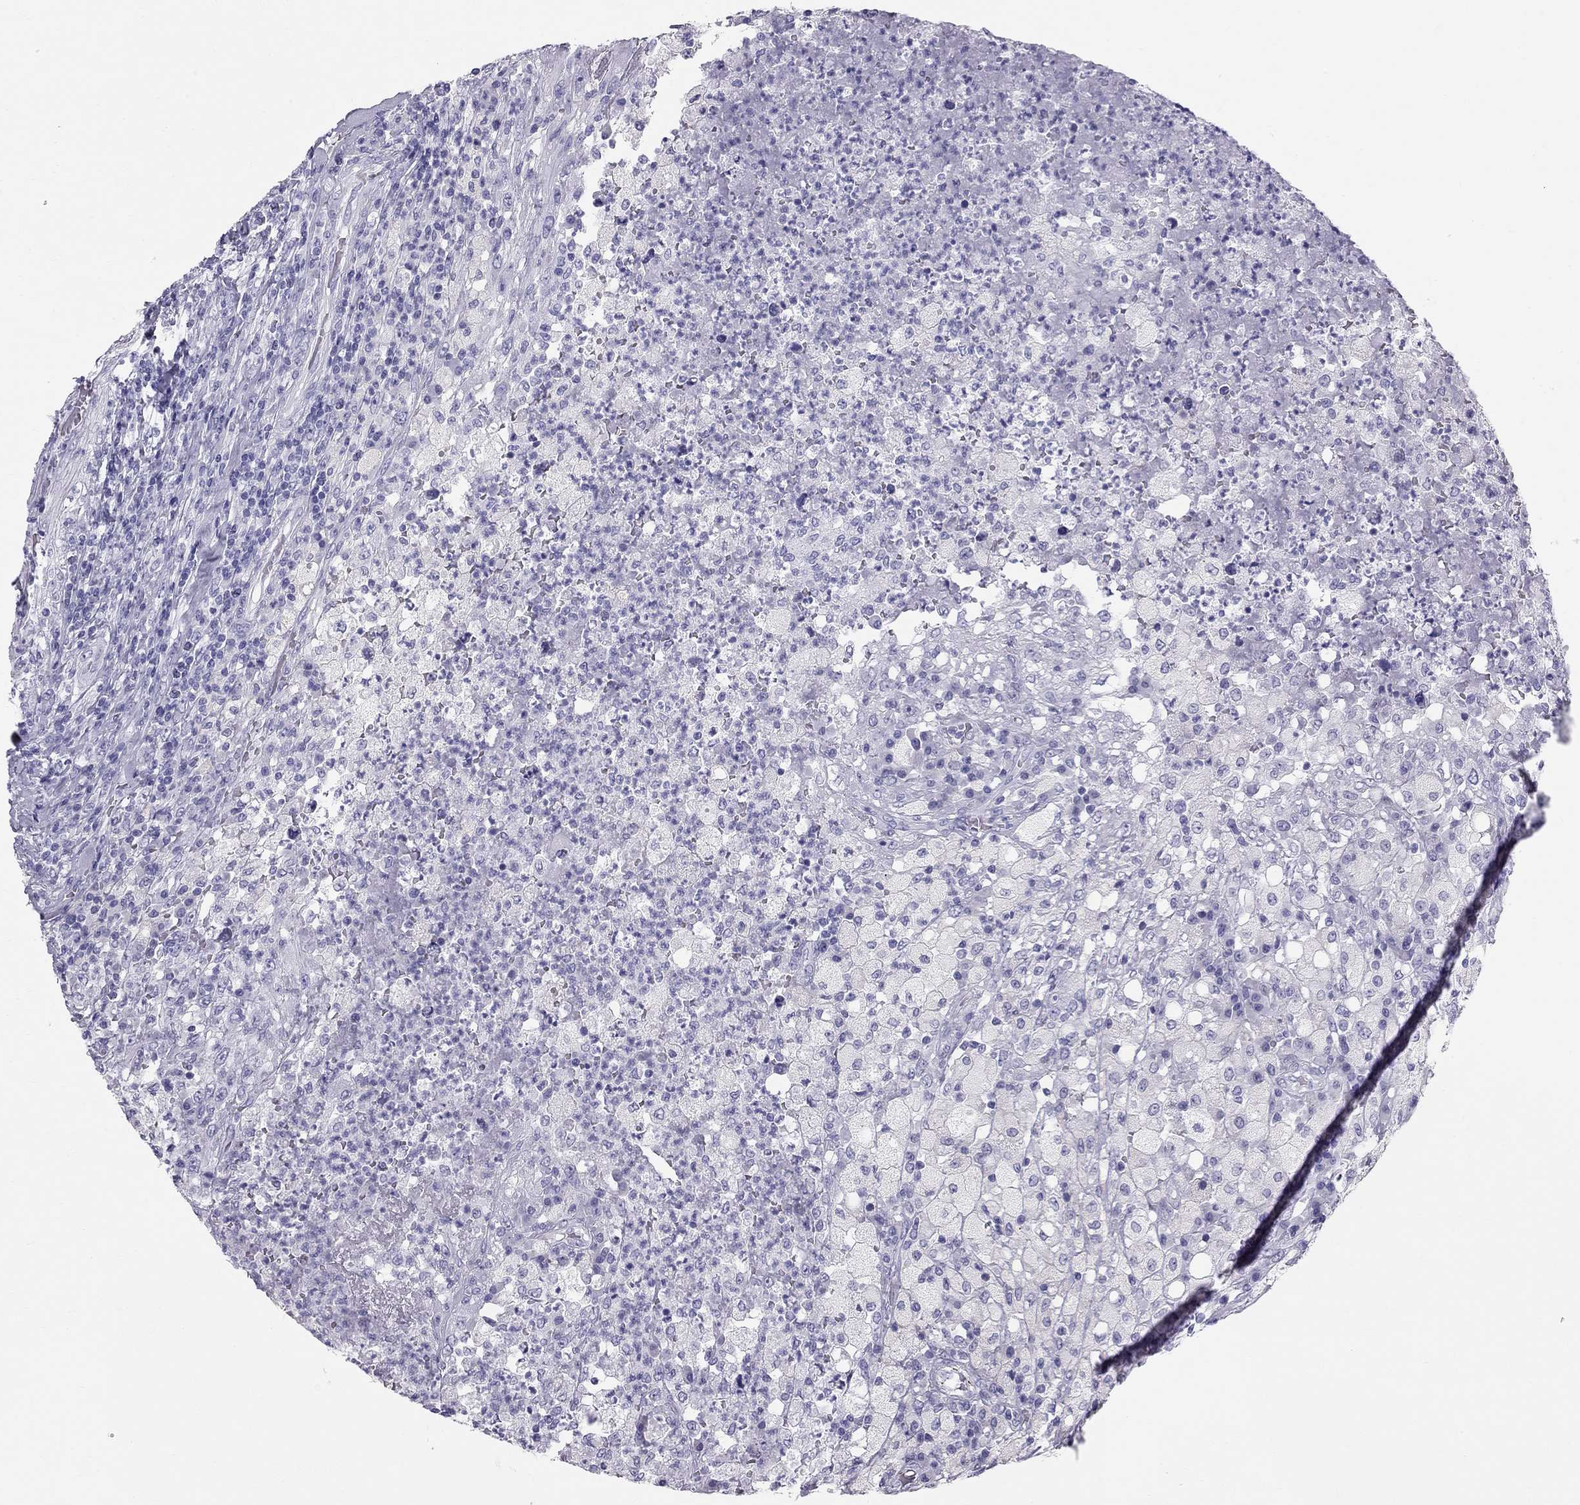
{"staining": {"intensity": "negative", "quantity": "none", "location": "none"}, "tissue": "testis cancer", "cell_type": "Tumor cells", "image_type": "cancer", "snomed": [{"axis": "morphology", "description": "Necrosis, NOS"}, {"axis": "morphology", "description": "Carcinoma, Embryonal, NOS"}, {"axis": "topography", "description": "Testis"}], "caption": "Tumor cells show no significant staining in testis cancer (embryonal carcinoma). (DAB IHC visualized using brightfield microscopy, high magnification).", "gene": "TRPM3", "patient": {"sex": "male", "age": 19}}